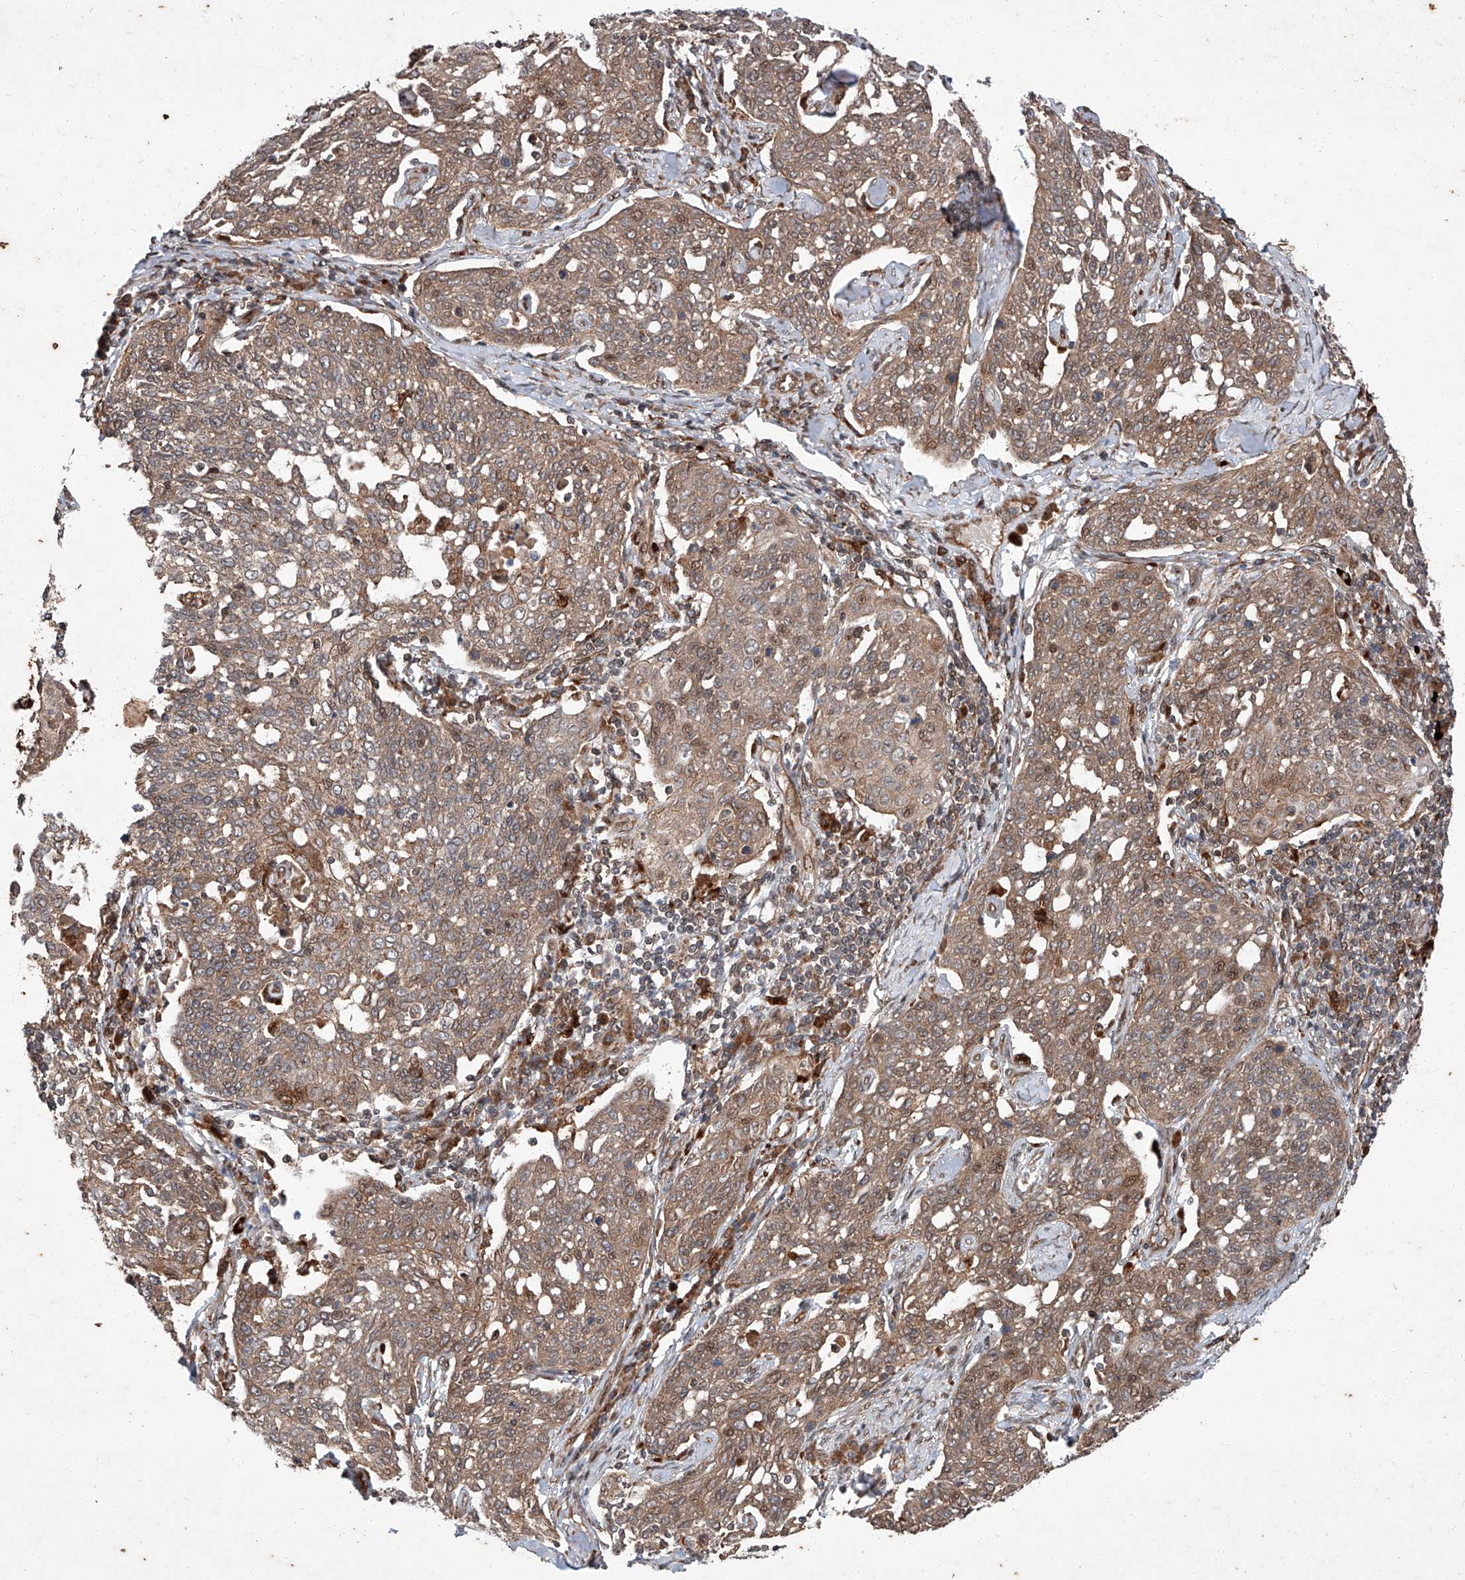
{"staining": {"intensity": "moderate", "quantity": ">75%", "location": "cytoplasmic/membranous"}, "tissue": "cervical cancer", "cell_type": "Tumor cells", "image_type": "cancer", "snomed": [{"axis": "morphology", "description": "Squamous cell carcinoma, NOS"}, {"axis": "topography", "description": "Cervix"}], "caption": "Moderate cytoplasmic/membranous protein staining is appreciated in approximately >75% of tumor cells in squamous cell carcinoma (cervical).", "gene": "ZFP28", "patient": {"sex": "female", "age": 34}}